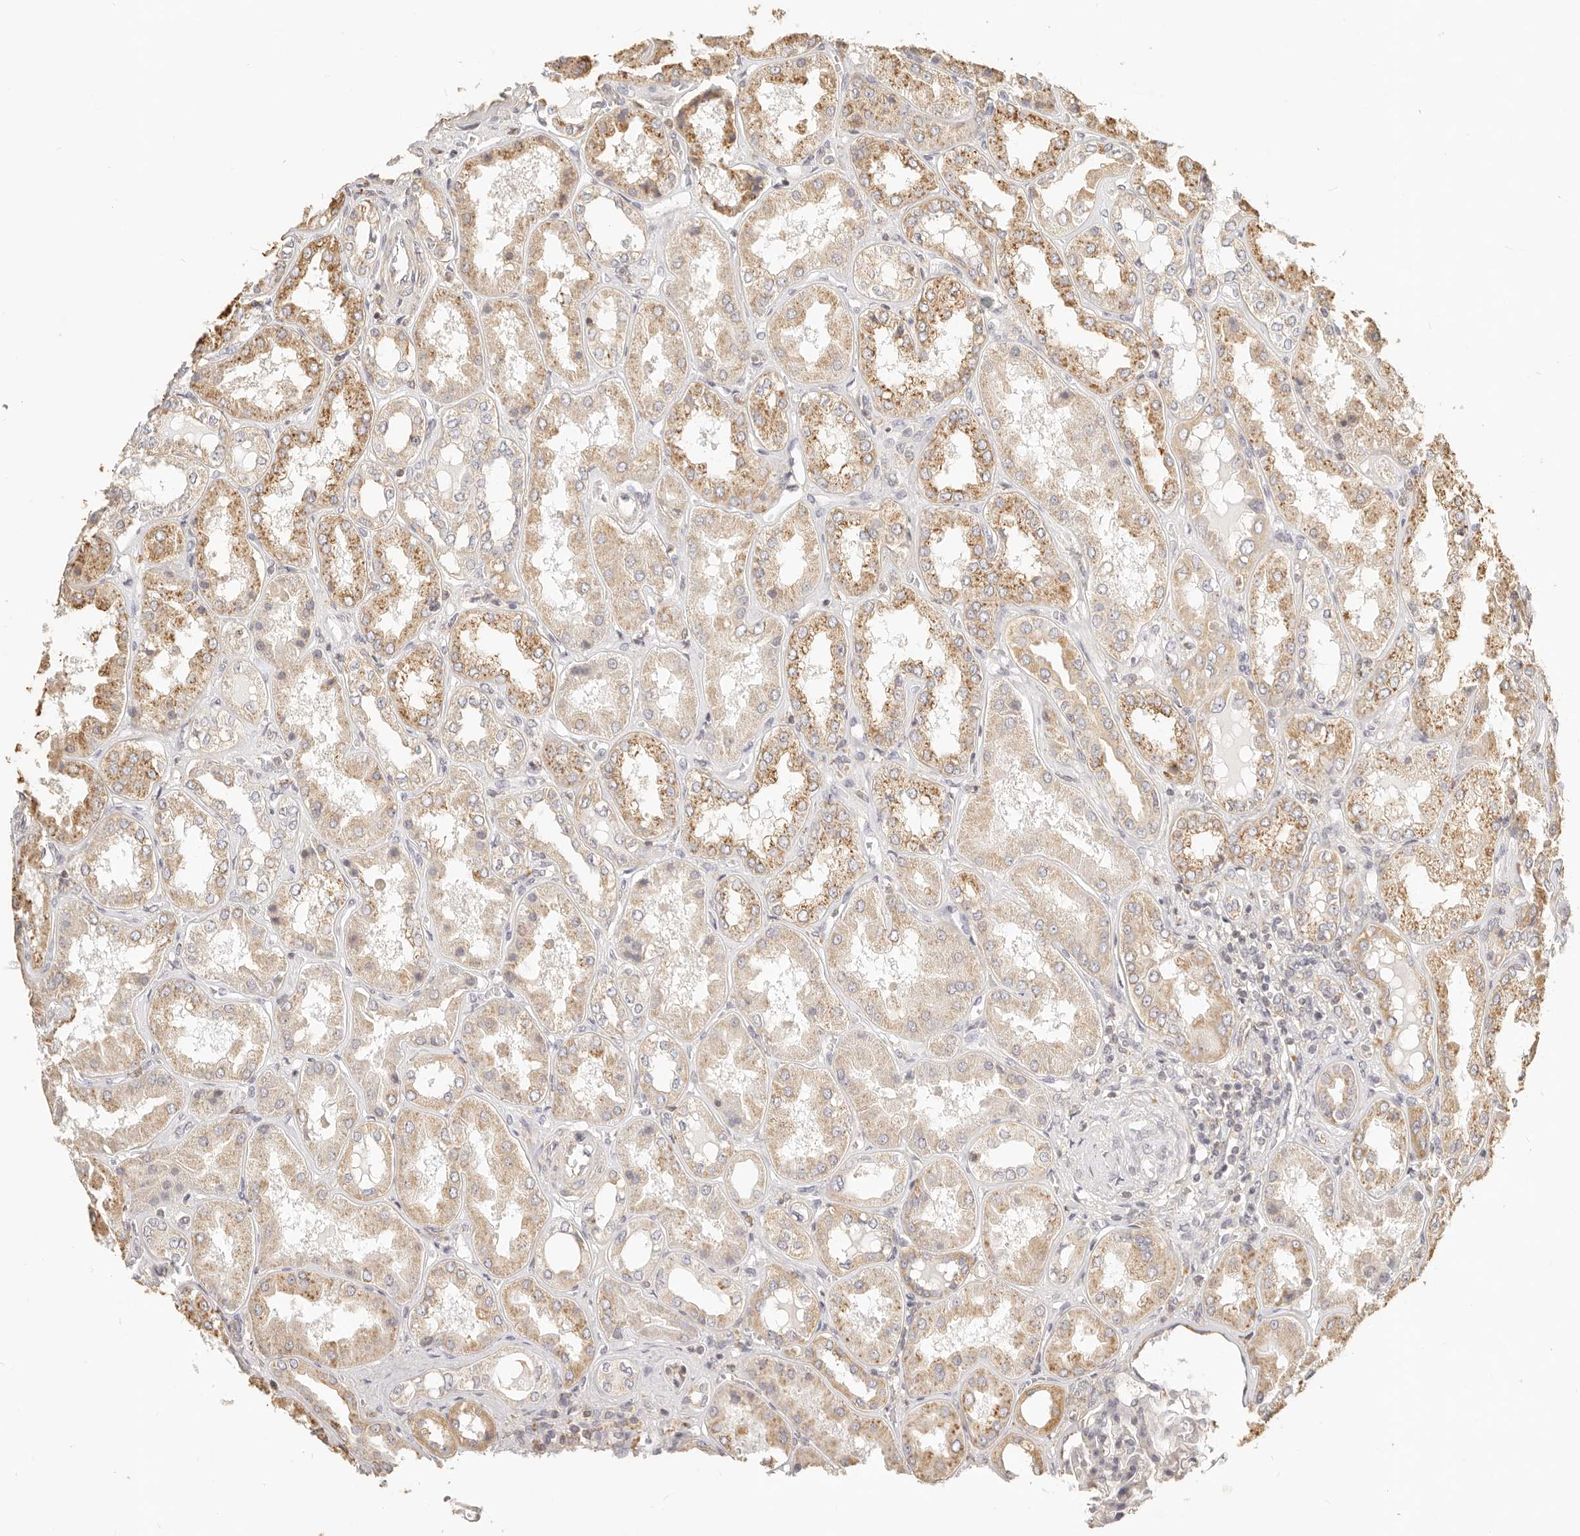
{"staining": {"intensity": "weak", "quantity": "<25%", "location": "cytoplasmic/membranous"}, "tissue": "kidney", "cell_type": "Cells in glomeruli", "image_type": "normal", "snomed": [{"axis": "morphology", "description": "Normal tissue, NOS"}, {"axis": "topography", "description": "Kidney"}], "caption": "The IHC micrograph has no significant positivity in cells in glomeruli of kidney. (DAB IHC with hematoxylin counter stain).", "gene": "CNMD", "patient": {"sex": "female", "age": 56}}